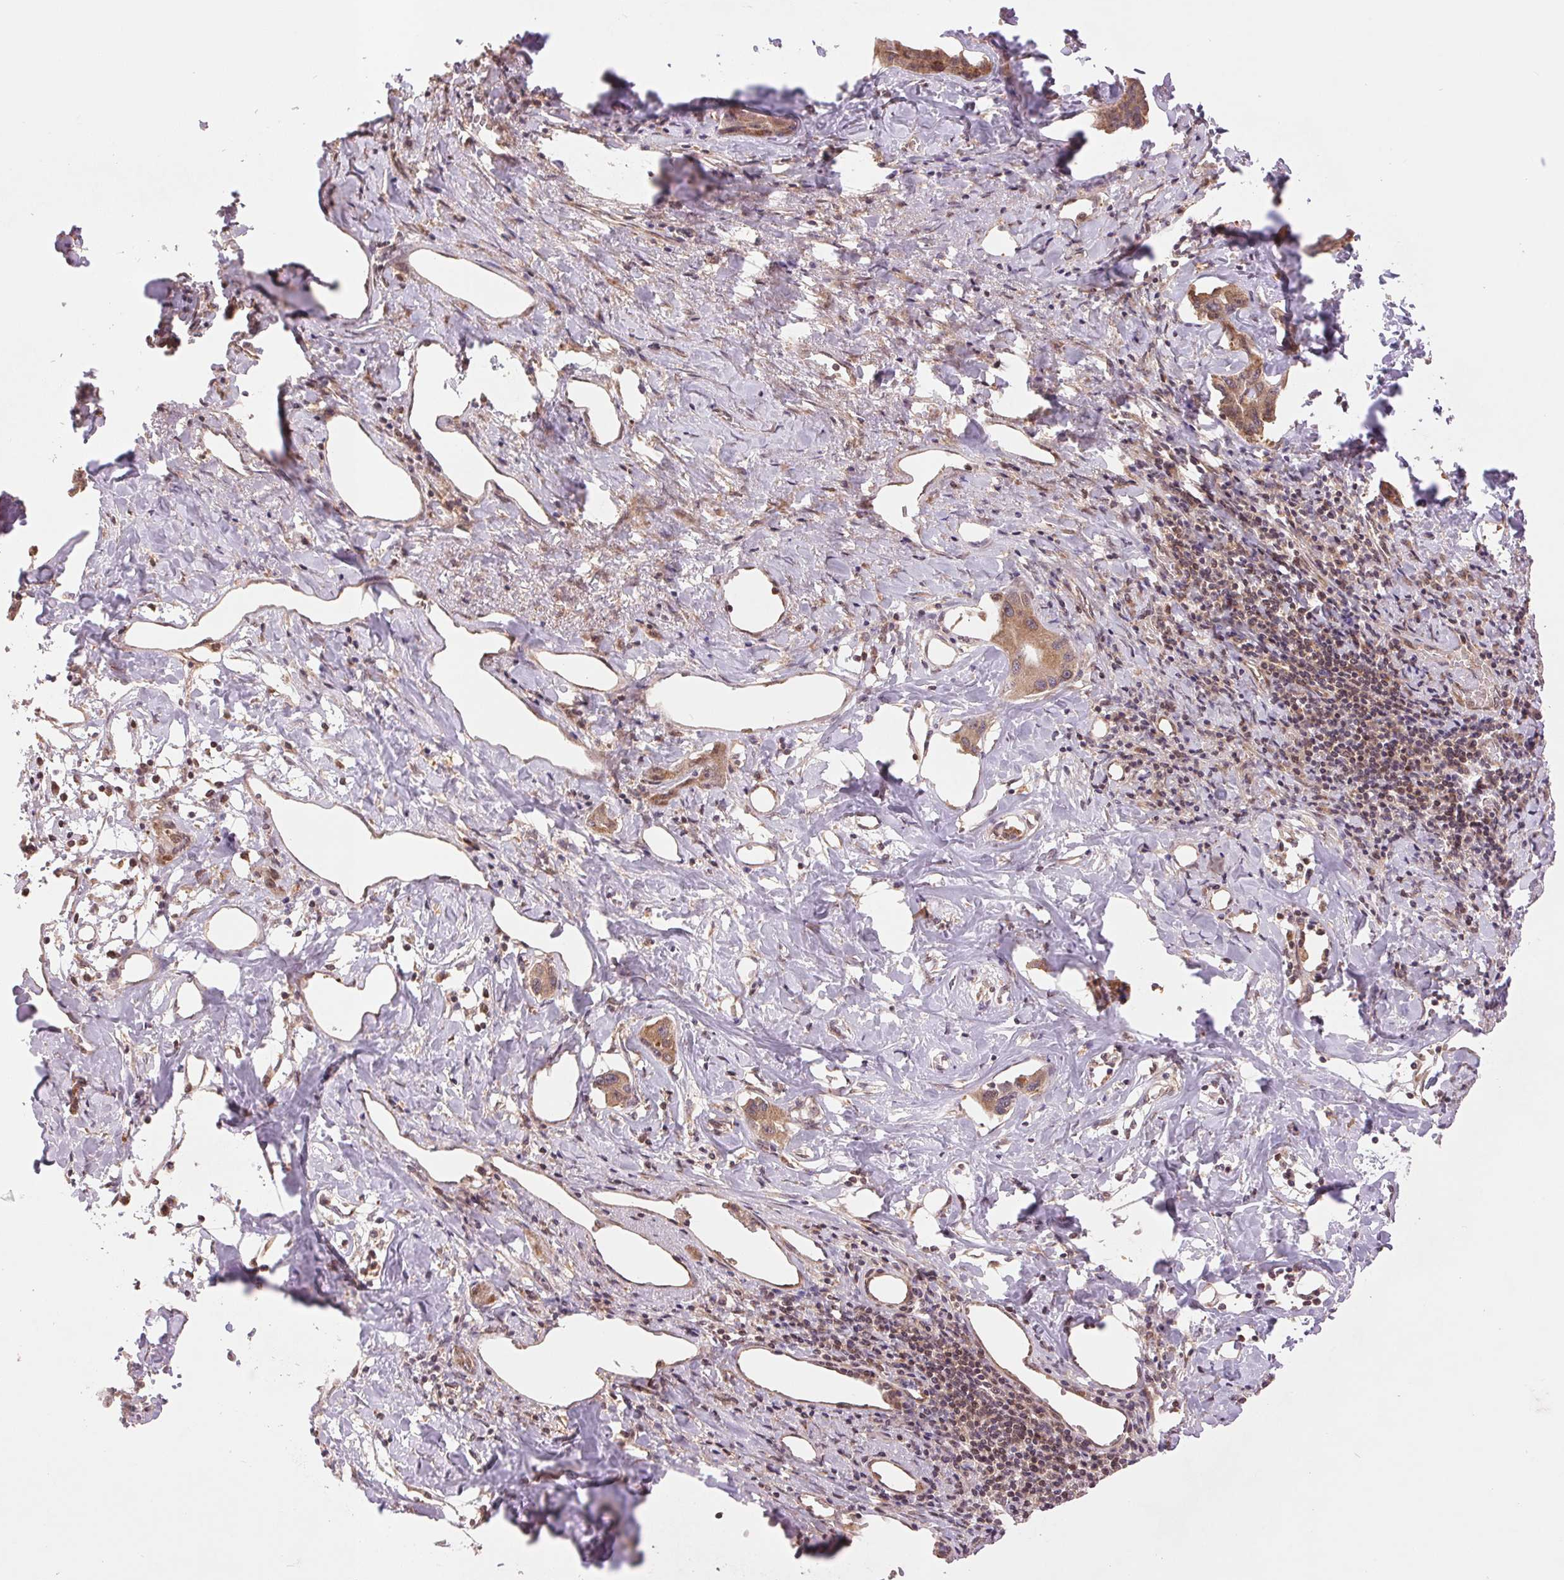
{"staining": {"intensity": "moderate", "quantity": ">75%", "location": "cytoplasmic/membranous"}, "tissue": "liver cancer", "cell_type": "Tumor cells", "image_type": "cancer", "snomed": [{"axis": "morphology", "description": "Cholangiocarcinoma"}, {"axis": "topography", "description": "Liver"}], "caption": "A high-resolution histopathology image shows IHC staining of liver cancer (cholangiocarcinoma), which displays moderate cytoplasmic/membranous staining in approximately >75% of tumor cells.", "gene": "BTF3L4", "patient": {"sex": "male", "age": 59}}